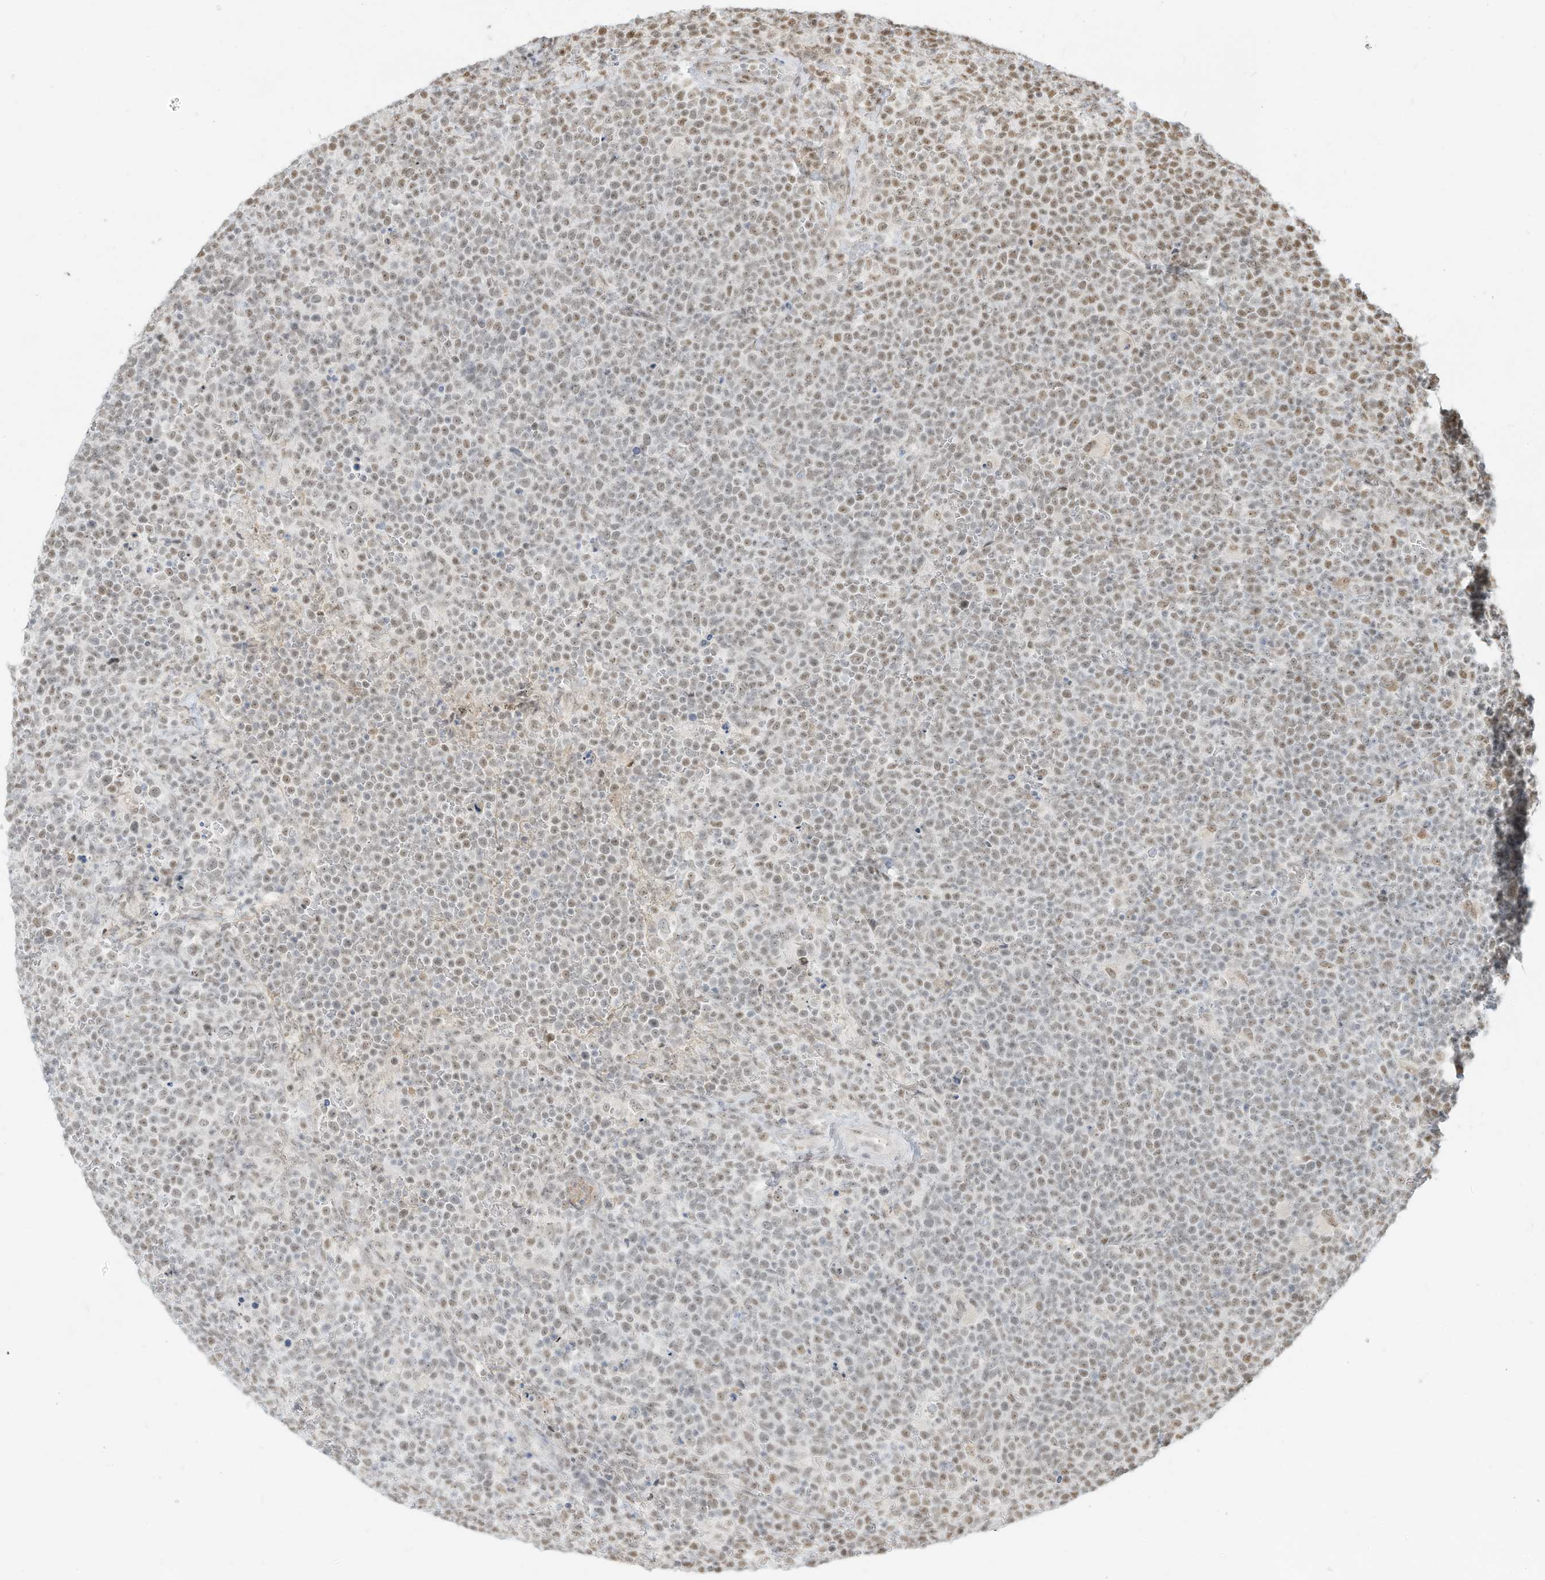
{"staining": {"intensity": "weak", "quantity": "25%-75%", "location": "nuclear"}, "tissue": "lymphoma", "cell_type": "Tumor cells", "image_type": "cancer", "snomed": [{"axis": "morphology", "description": "Malignant lymphoma, non-Hodgkin's type, High grade"}, {"axis": "topography", "description": "Lymph node"}], "caption": "Weak nuclear protein positivity is identified in approximately 25%-75% of tumor cells in lymphoma.", "gene": "NHSL1", "patient": {"sex": "male", "age": 61}}